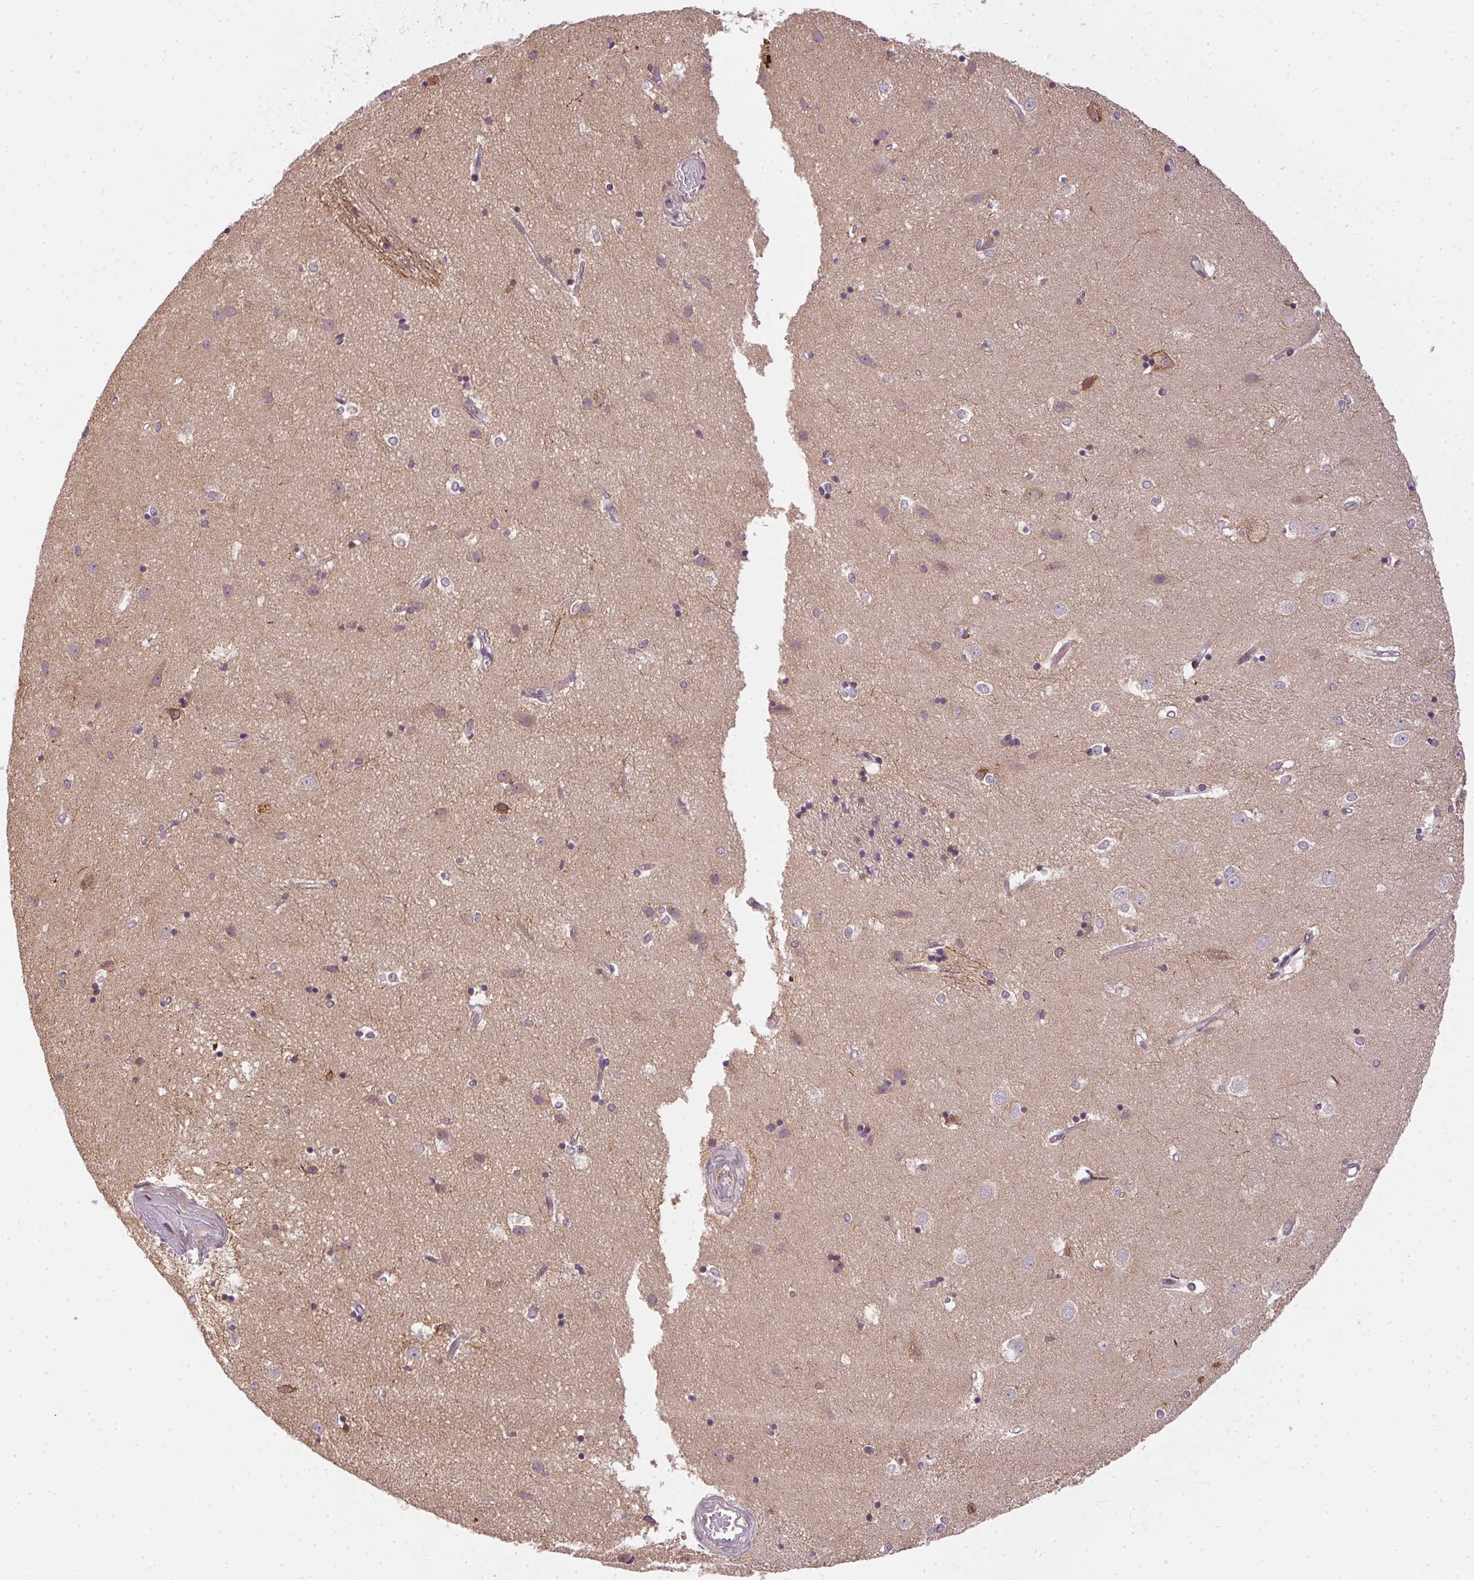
{"staining": {"intensity": "negative", "quantity": "none", "location": "none"}, "tissue": "caudate", "cell_type": "Glial cells", "image_type": "normal", "snomed": [{"axis": "morphology", "description": "Normal tissue, NOS"}, {"axis": "topography", "description": "Lateral ventricle wall"}], "caption": "Glial cells show no significant staining in benign caudate. The staining is performed using DAB brown chromogen with nuclei counter-stained in using hematoxylin.", "gene": "CFAP92", "patient": {"sex": "male", "age": 54}}